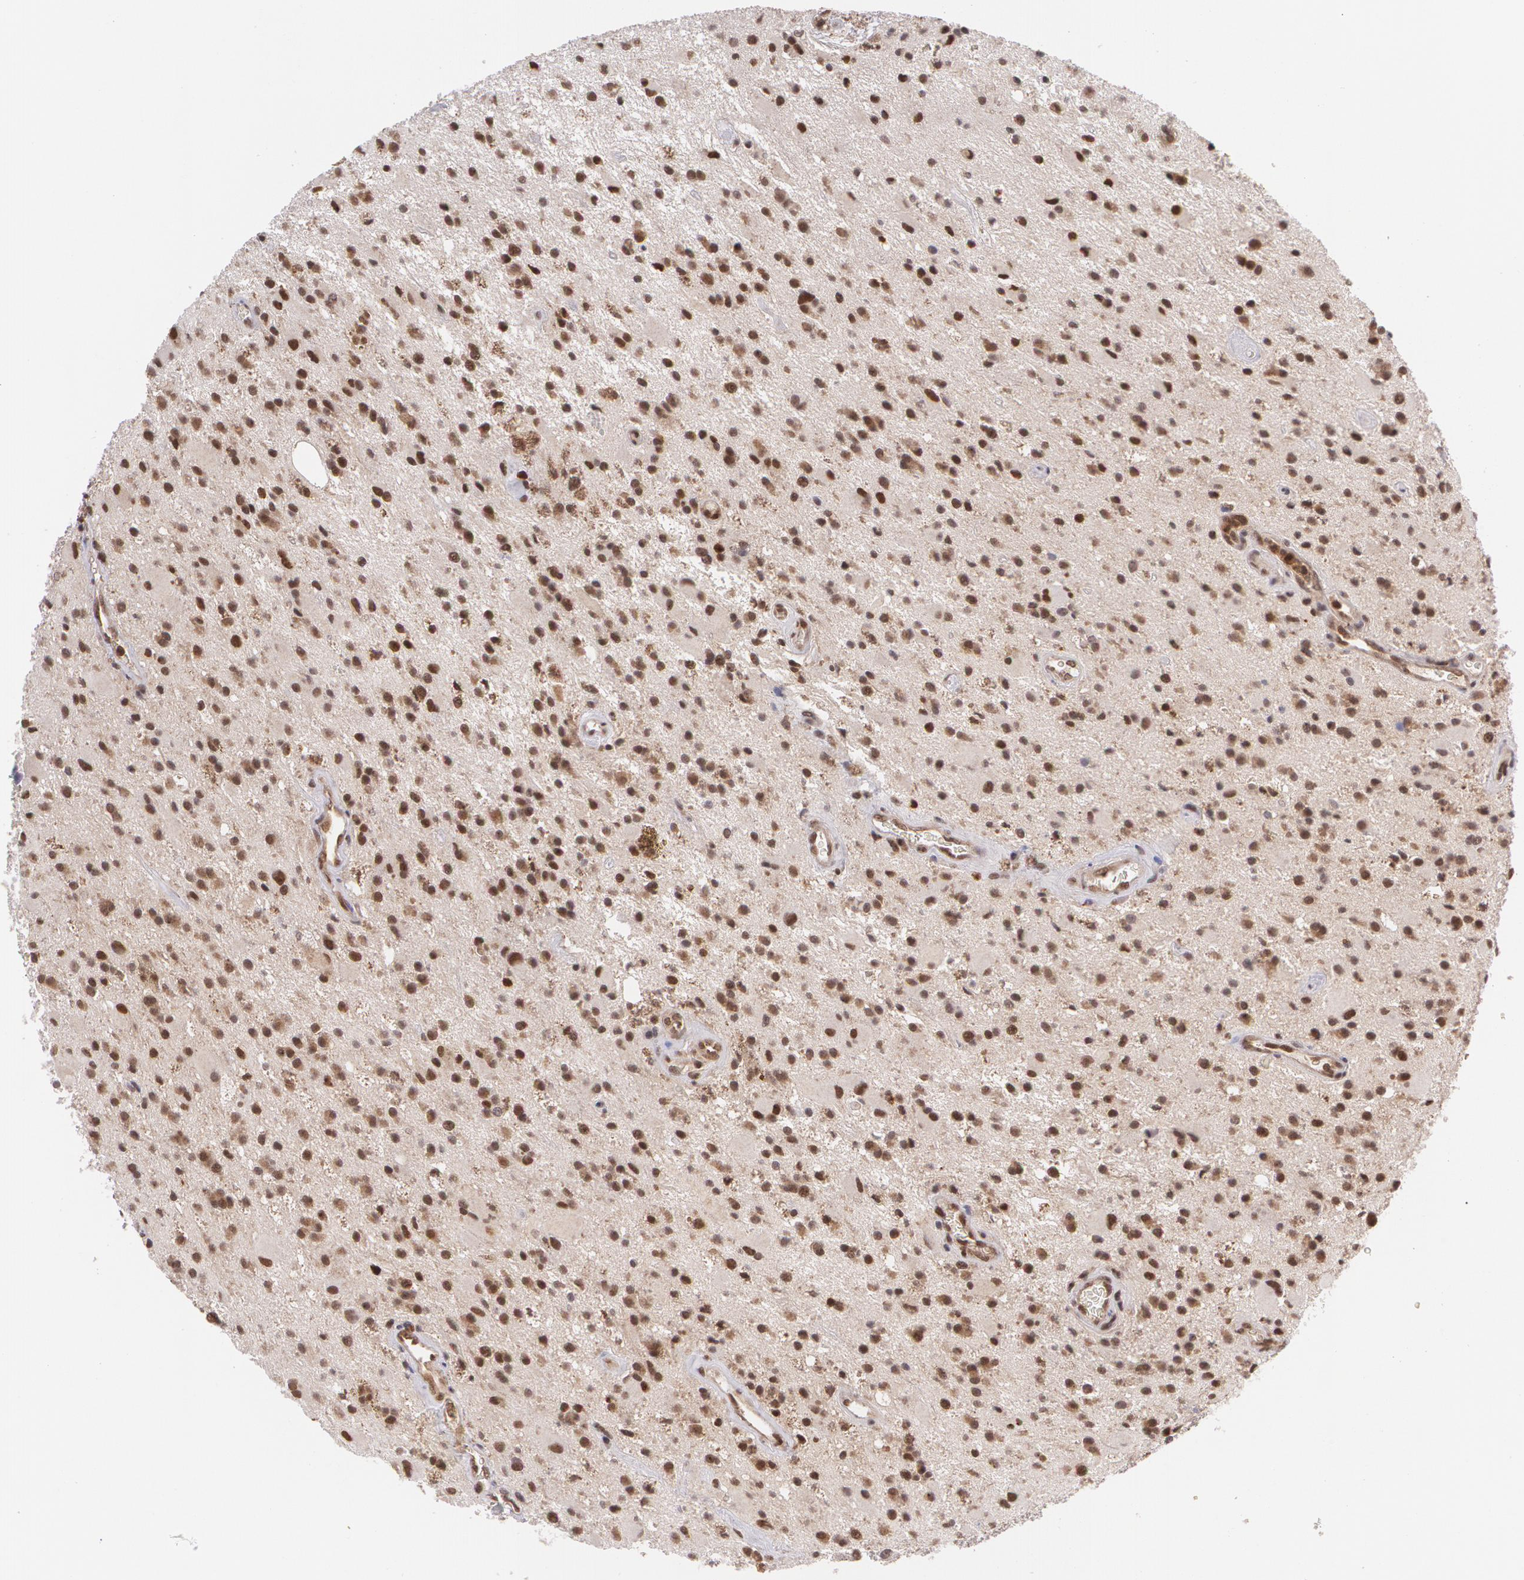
{"staining": {"intensity": "moderate", "quantity": ">75%", "location": "nuclear"}, "tissue": "glioma", "cell_type": "Tumor cells", "image_type": "cancer", "snomed": [{"axis": "morphology", "description": "Glioma, malignant, Low grade"}, {"axis": "topography", "description": "Brain"}], "caption": "Immunohistochemistry (IHC) of glioma demonstrates medium levels of moderate nuclear expression in approximately >75% of tumor cells.", "gene": "CUL2", "patient": {"sex": "male", "age": 58}}